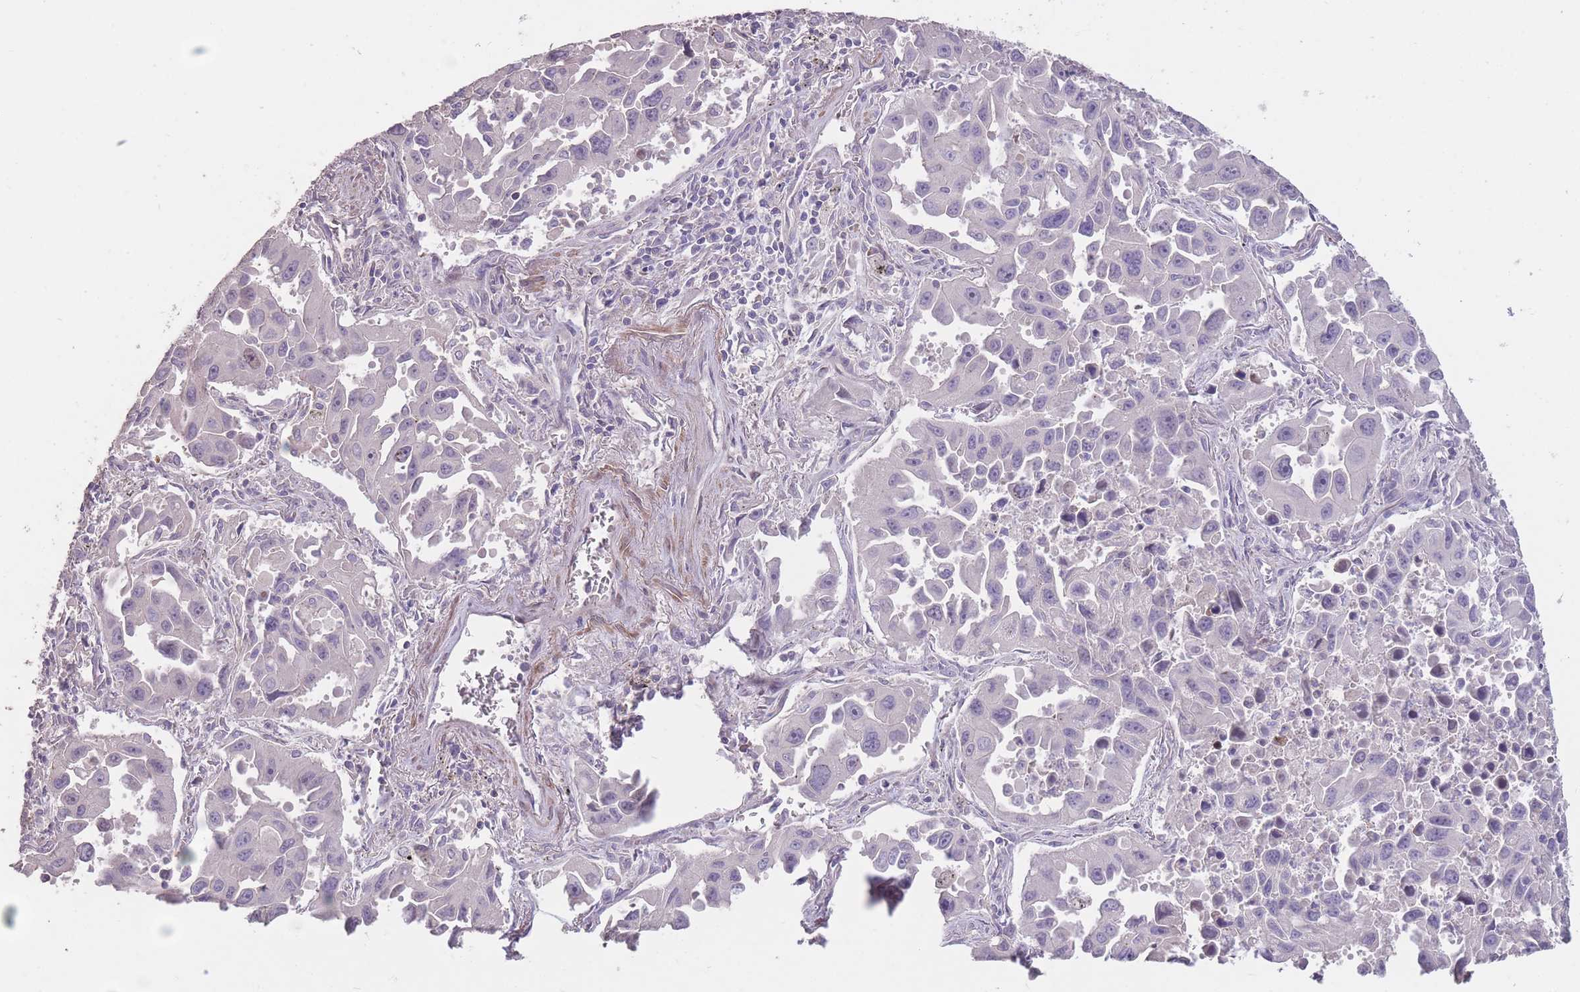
{"staining": {"intensity": "negative", "quantity": "none", "location": "none"}, "tissue": "lung cancer", "cell_type": "Tumor cells", "image_type": "cancer", "snomed": [{"axis": "morphology", "description": "Adenocarcinoma, NOS"}, {"axis": "topography", "description": "Lung"}], "caption": "A photomicrograph of lung cancer stained for a protein displays no brown staining in tumor cells.", "gene": "RSPH10B", "patient": {"sex": "male", "age": 66}}